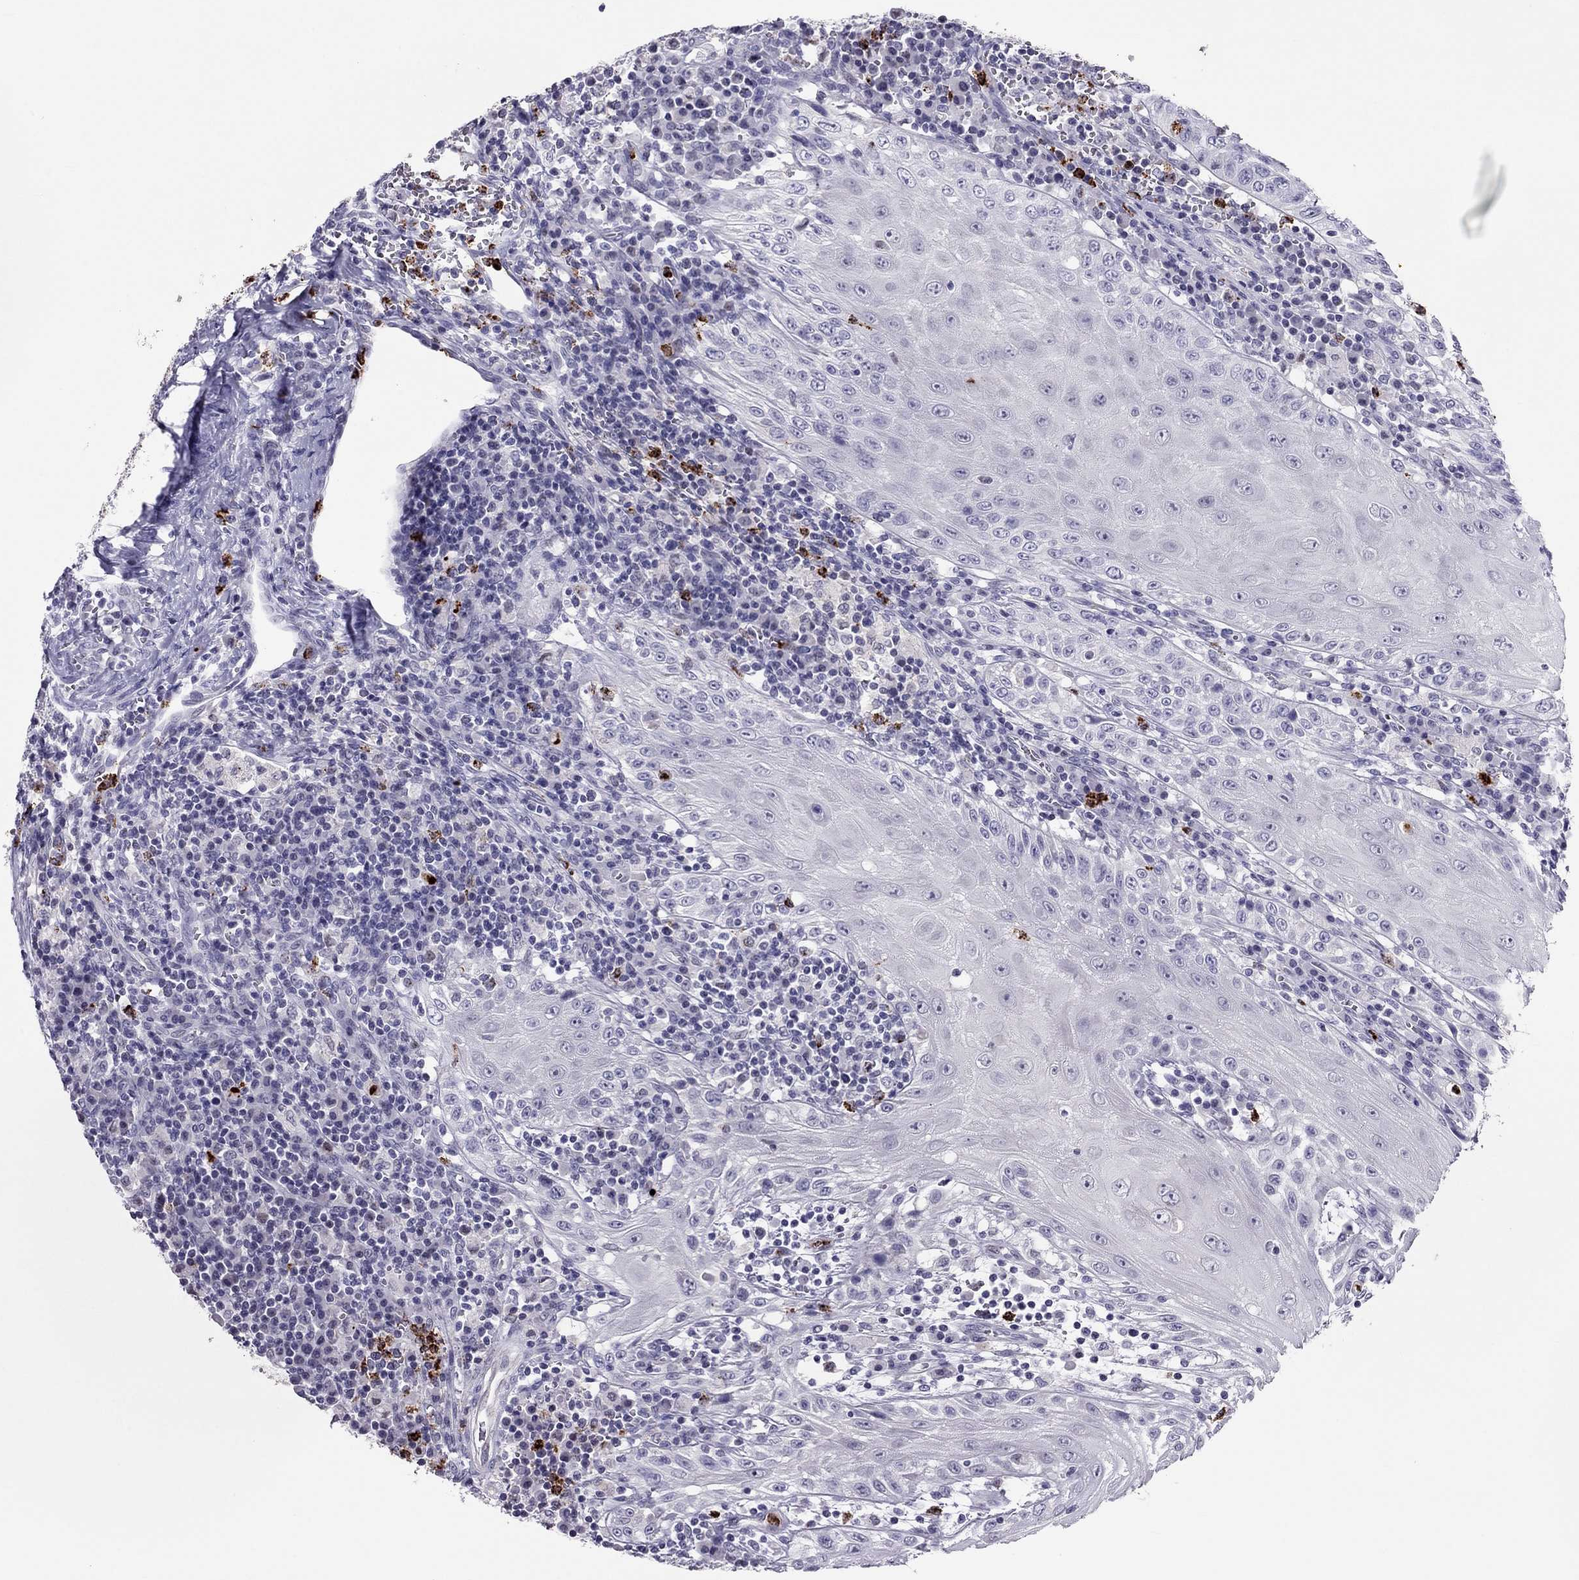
{"staining": {"intensity": "negative", "quantity": "none", "location": "none"}, "tissue": "head and neck cancer", "cell_type": "Tumor cells", "image_type": "cancer", "snomed": [{"axis": "morphology", "description": "Squamous cell carcinoma, NOS"}, {"axis": "topography", "description": "Oral tissue"}, {"axis": "topography", "description": "Head-Neck"}], "caption": "DAB (3,3'-diaminobenzidine) immunohistochemical staining of human squamous cell carcinoma (head and neck) shows no significant staining in tumor cells.", "gene": "CCL27", "patient": {"sex": "male", "age": 58}}